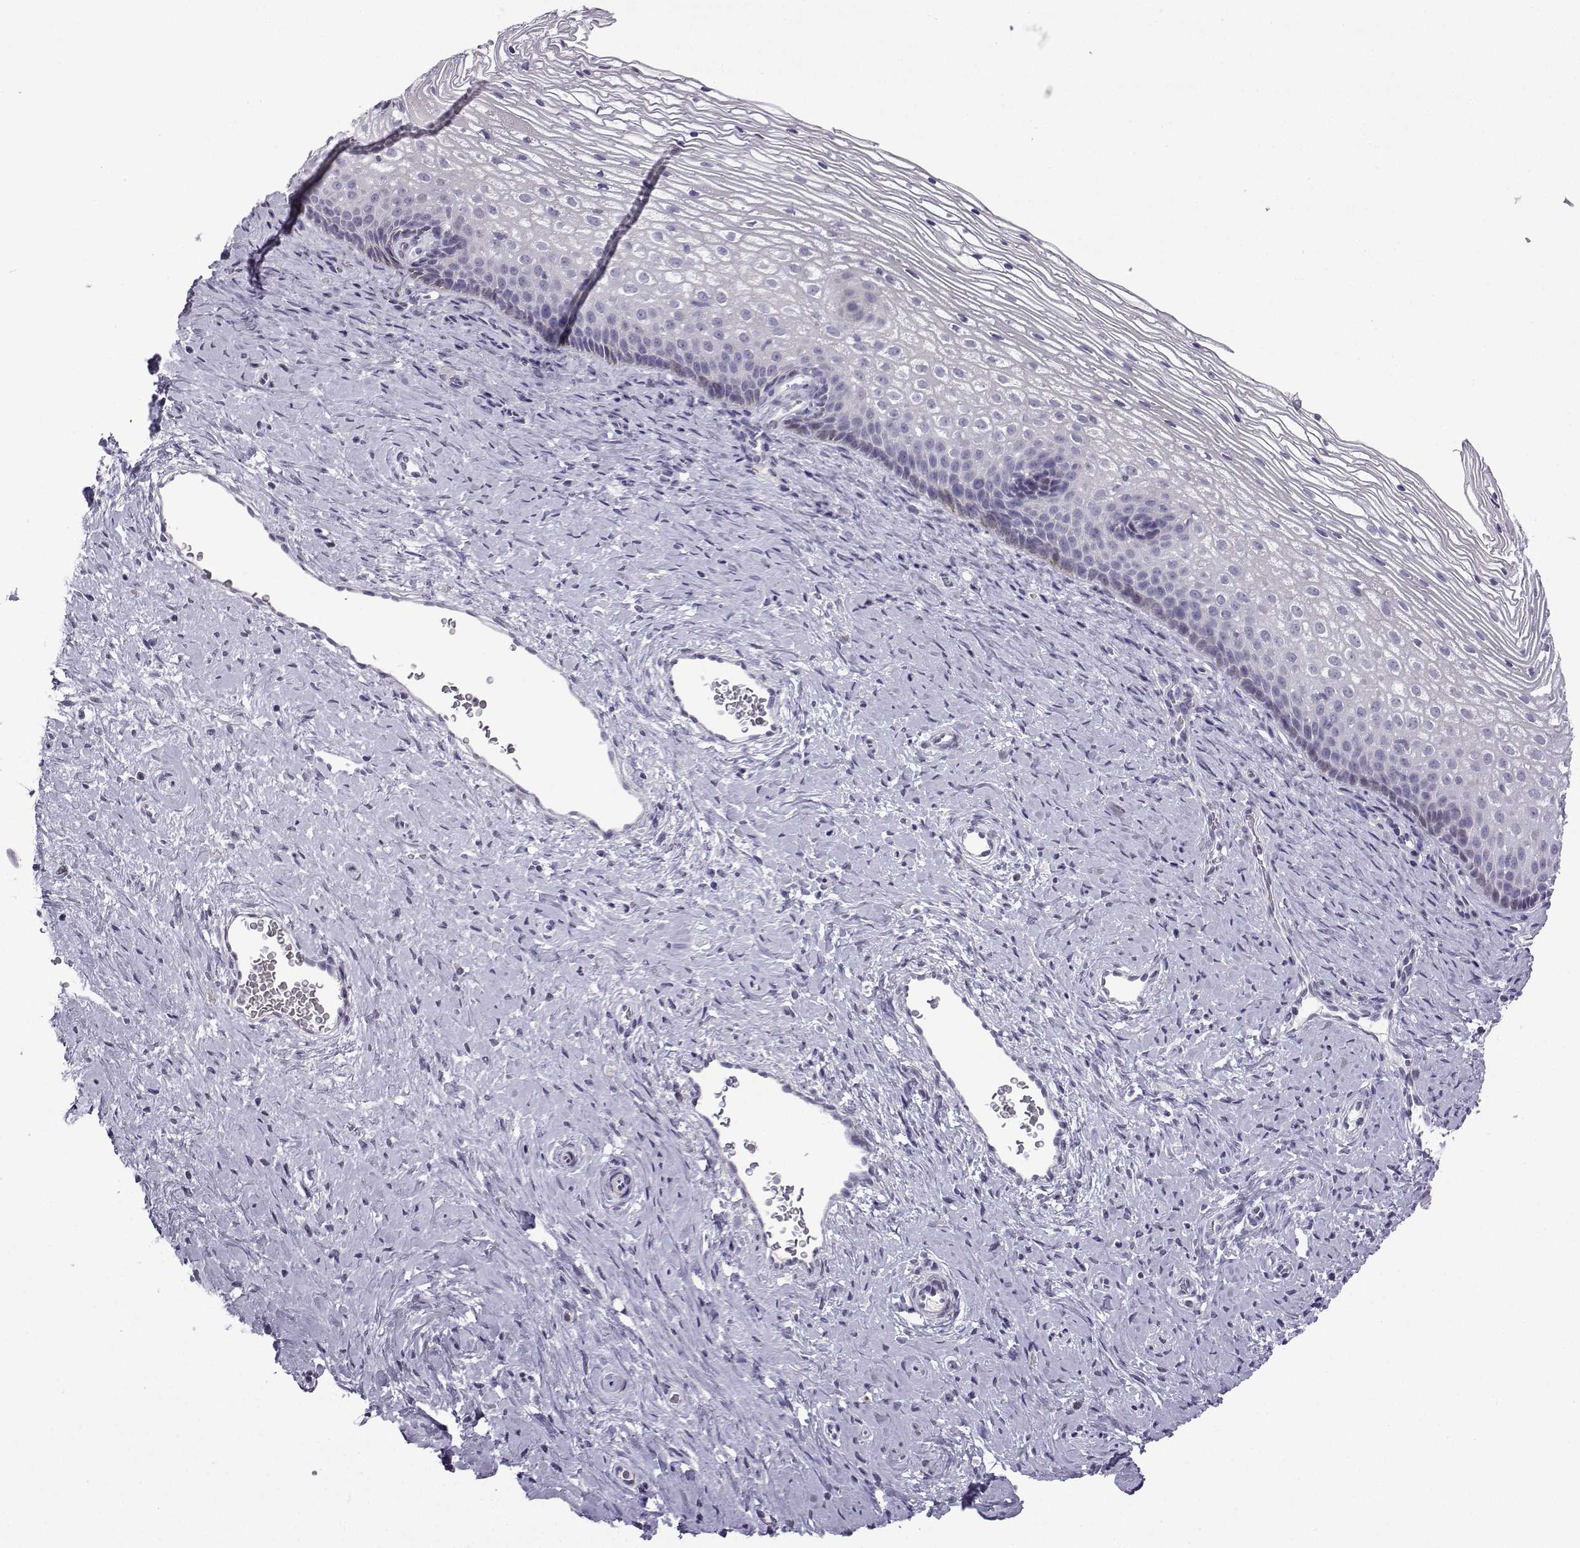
{"staining": {"intensity": "negative", "quantity": "none", "location": "none"}, "tissue": "cervix", "cell_type": "Squamous epithelial cells", "image_type": "normal", "snomed": [{"axis": "morphology", "description": "Normal tissue, NOS"}, {"axis": "topography", "description": "Cervix"}], "caption": "DAB immunohistochemical staining of unremarkable cervix displays no significant staining in squamous epithelial cells.", "gene": "CFAP70", "patient": {"sex": "female", "age": 34}}